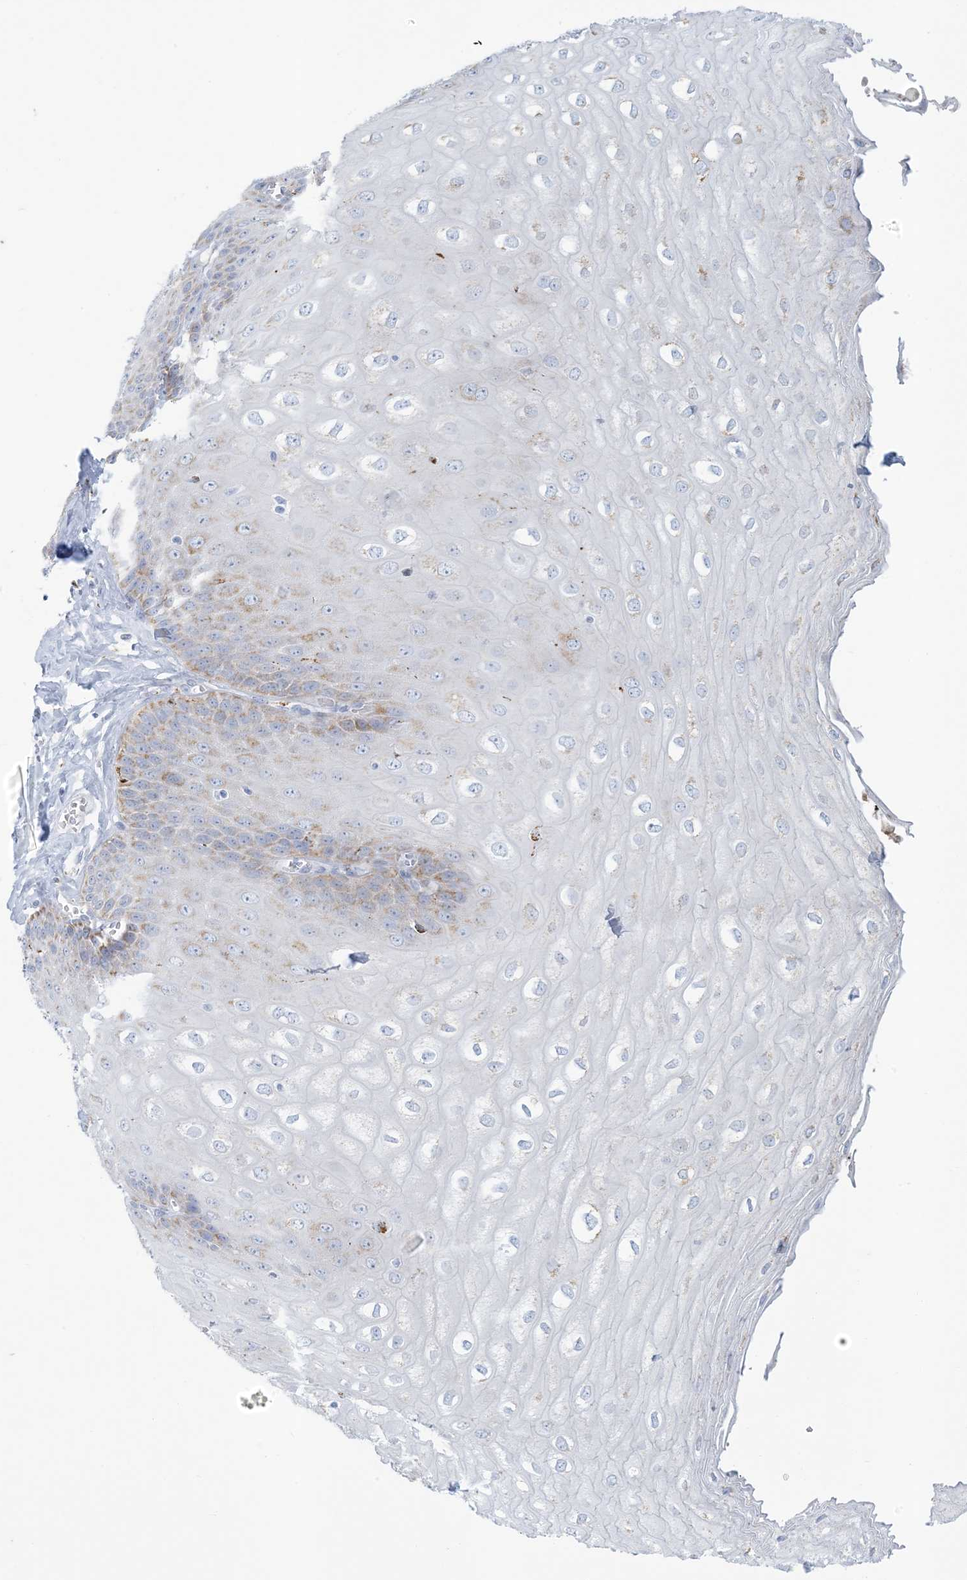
{"staining": {"intensity": "moderate", "quantity": "<25%", "location": "cytoplasmic/membranous"}, "tissue": "esophagus", "cell_type": "Squamous epithelial cells", "image_type": "normal", "snomed": [{"axis": "morphology", "description": "Normal tissue, NOS"}, {"axis": "topography", "description": "Esophagus"}], "caption": "This image demonstrates immunohistochemistry staining of benign human esophagus, with low moderate cytoplasmic/membranous expression in about <25% of squamous epithelial cells.", "gene": "ZDHHC4", "patient": {"sex": "male", "age": 60}}